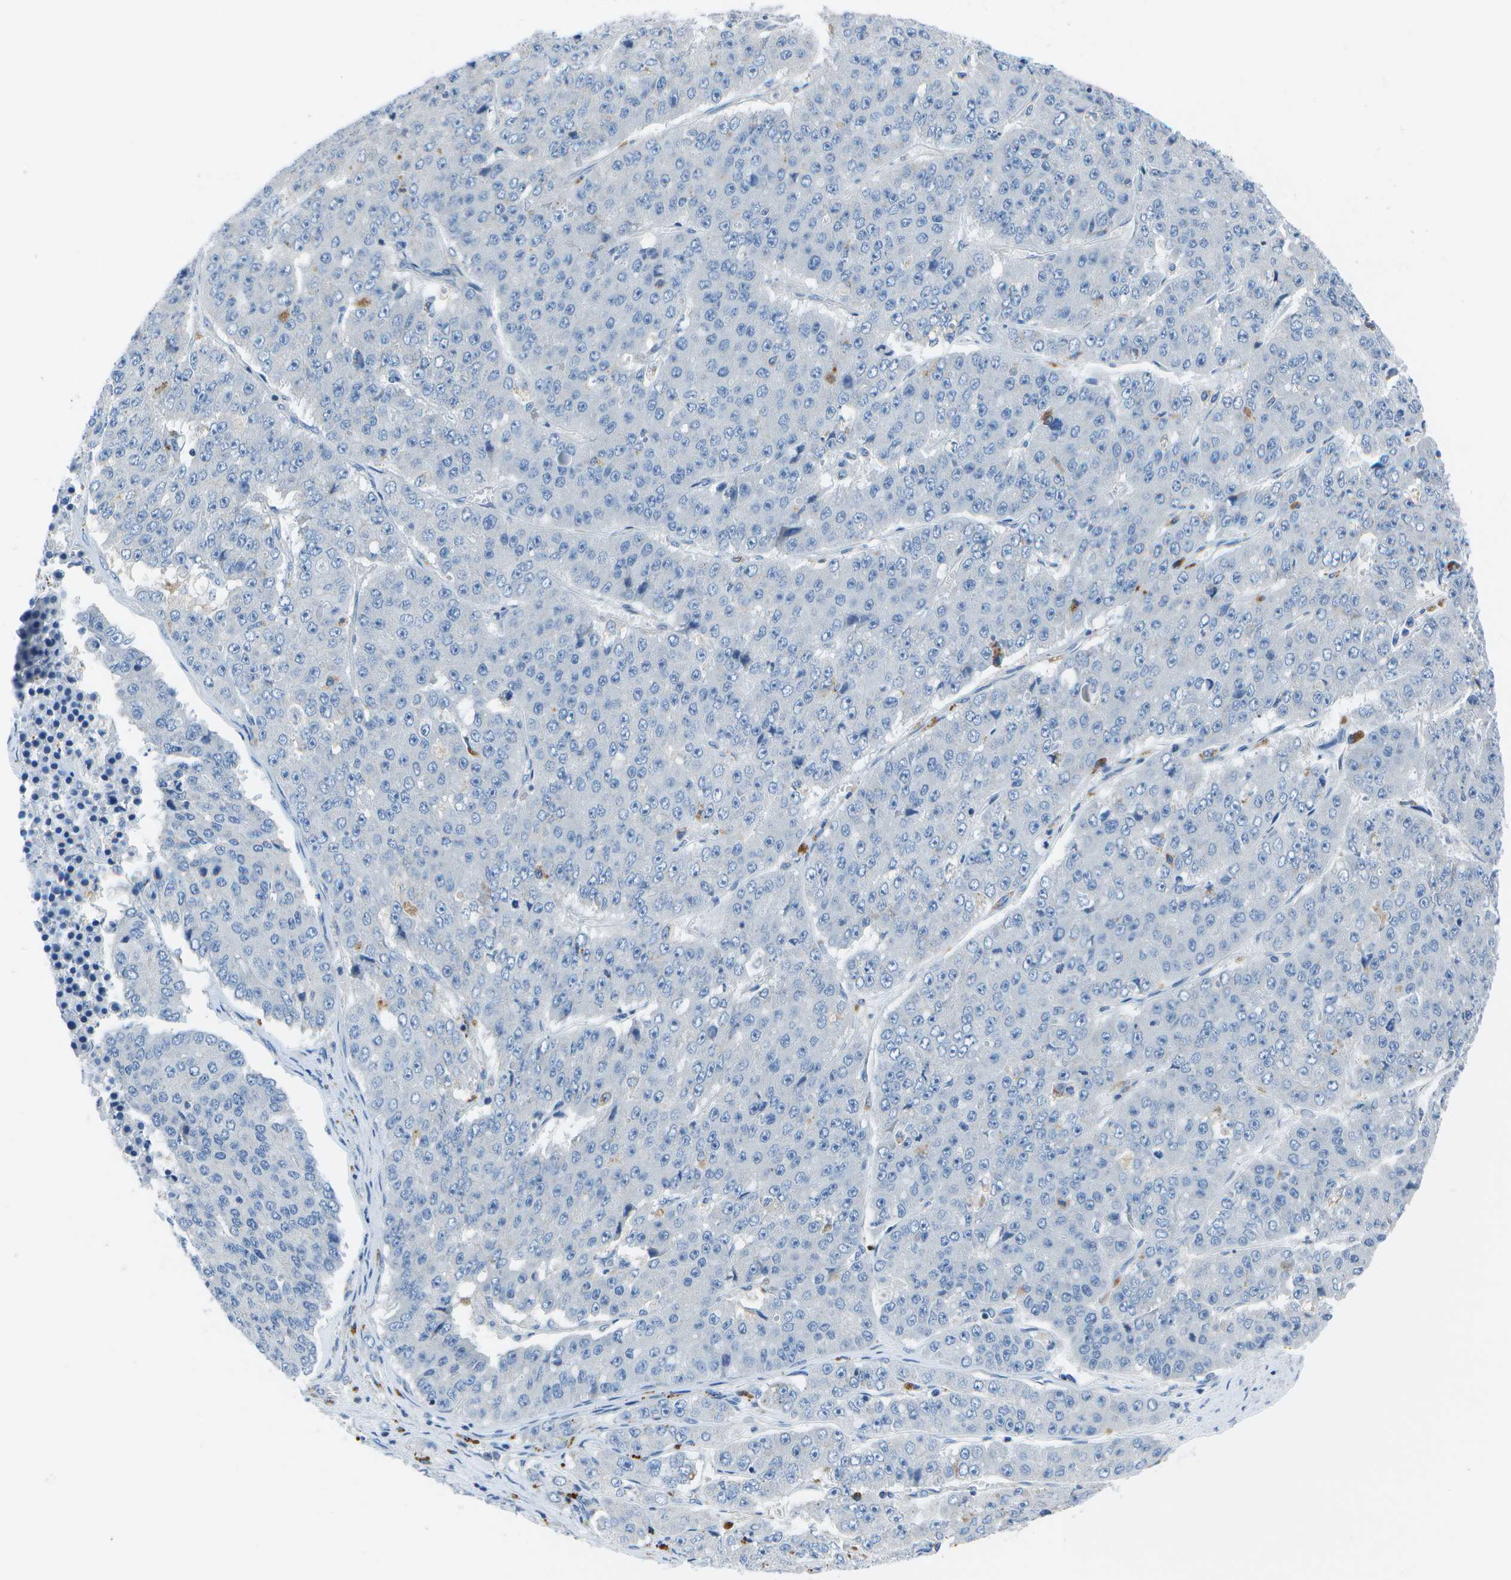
{"staining": {"intensity": "negative", "quantity": "none", "location": "none"}, "tissue": "pancreatic cancer", "cell_type": "Tumor cells", "image_type": "cancer", "snomed": [{"axis": "morphology", "description": "Adenocarcinoma, NOS"}, {"axis": "topography", "description": "Pancreas"}], "caption": "Micrograph shows no significant protein staining in tumor cells of pancreatic cancer. (Brightfield microscopy of DAB IHC at high magnification).", "gene": "DCT", "patient": {"sex": "male", "age": 50}}